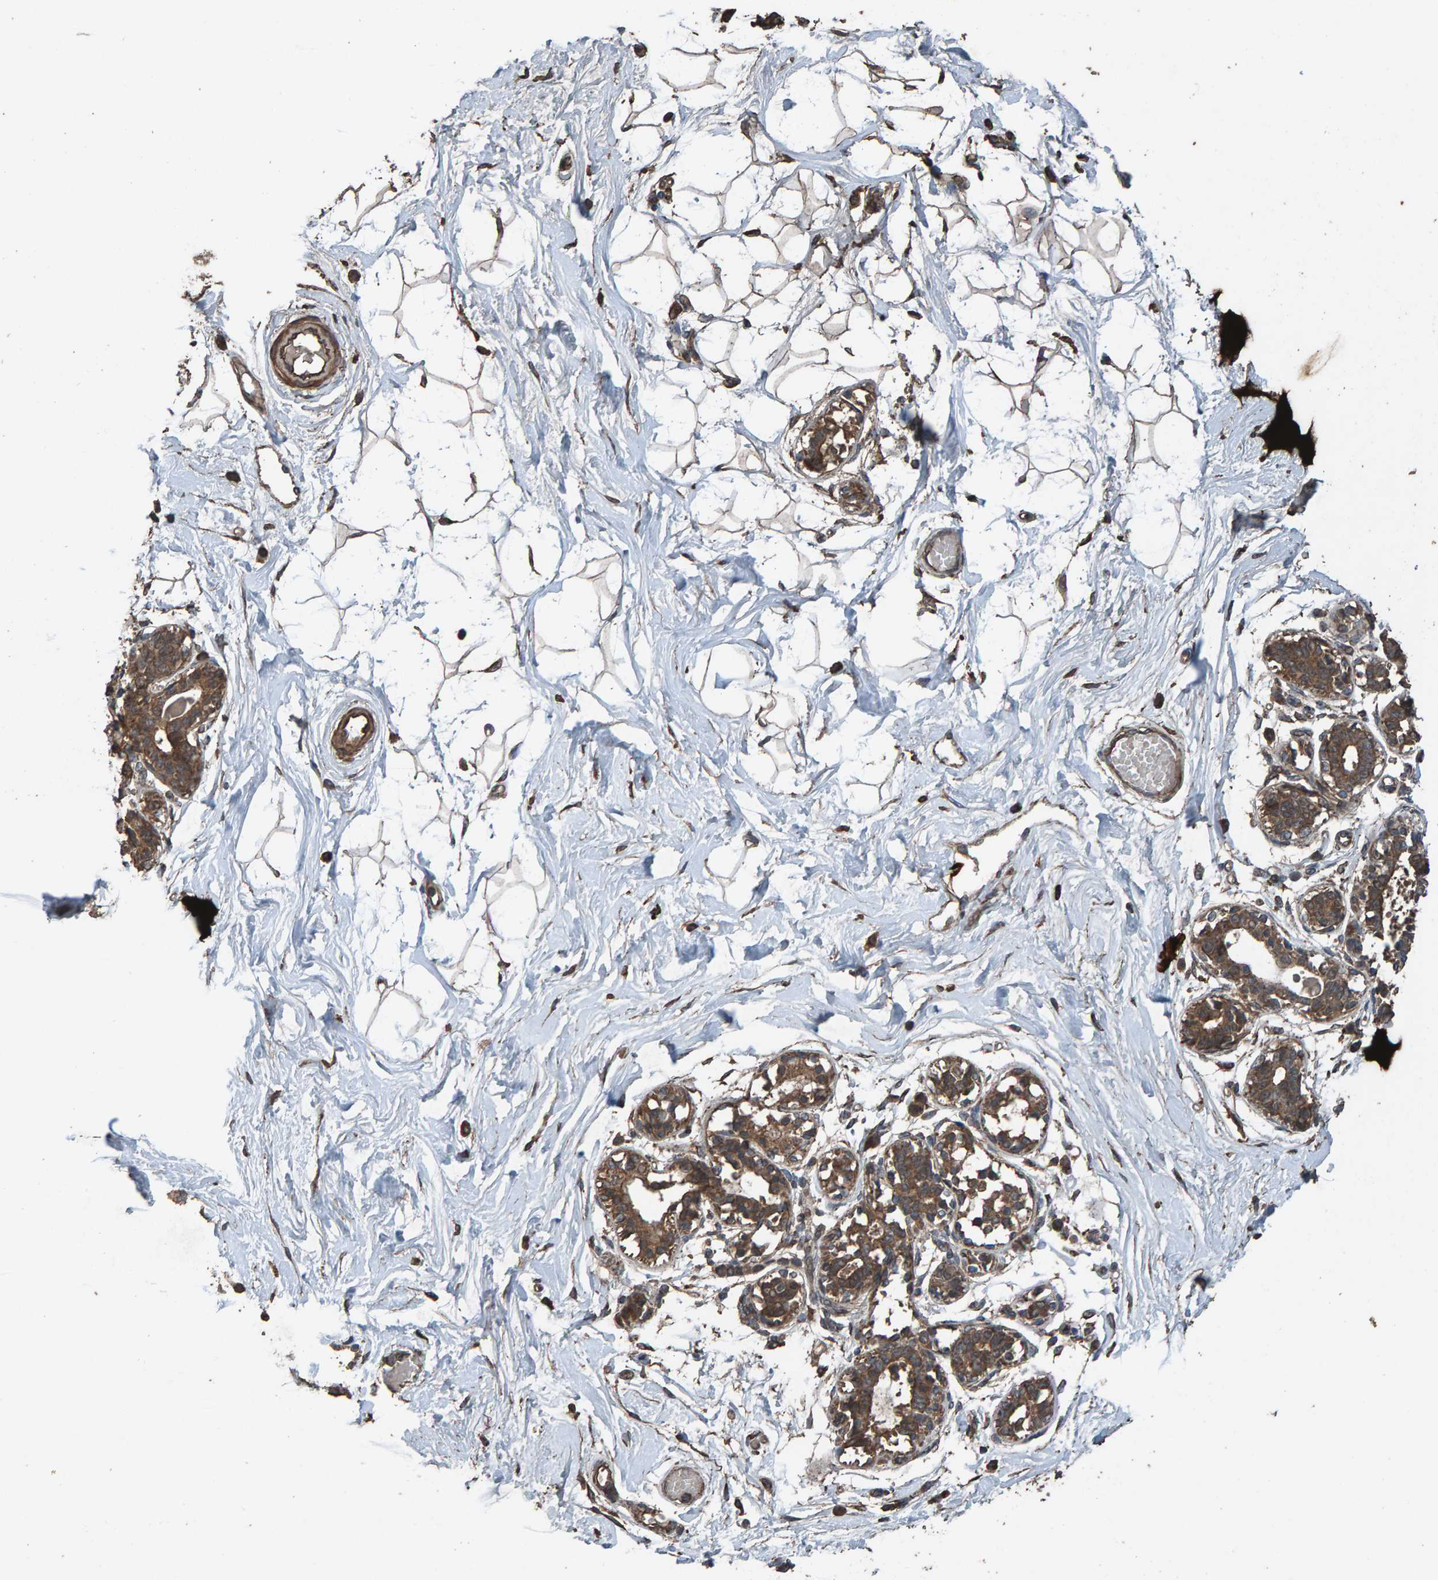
{"staining": {"intensity": "moderate", "quantity": ">75%", "location": "cytoplasmic/membranous"}, "tissue": "breast", "cell_type": "Adipocytes", "image_type": "normal", "snomed": [{"axis": "morphology", "description": "Normal tissue, NOS"}, {"axis": "topography", "description": "Breast"}], "caption": "This is a photomicrograph of IHC staining of unremarkable breast, which shows moderate staining in the cytoplasmic/membranous of adipocytes.", "gene": "DUS1L", "patient": {"sex": "female", "age": 45}}